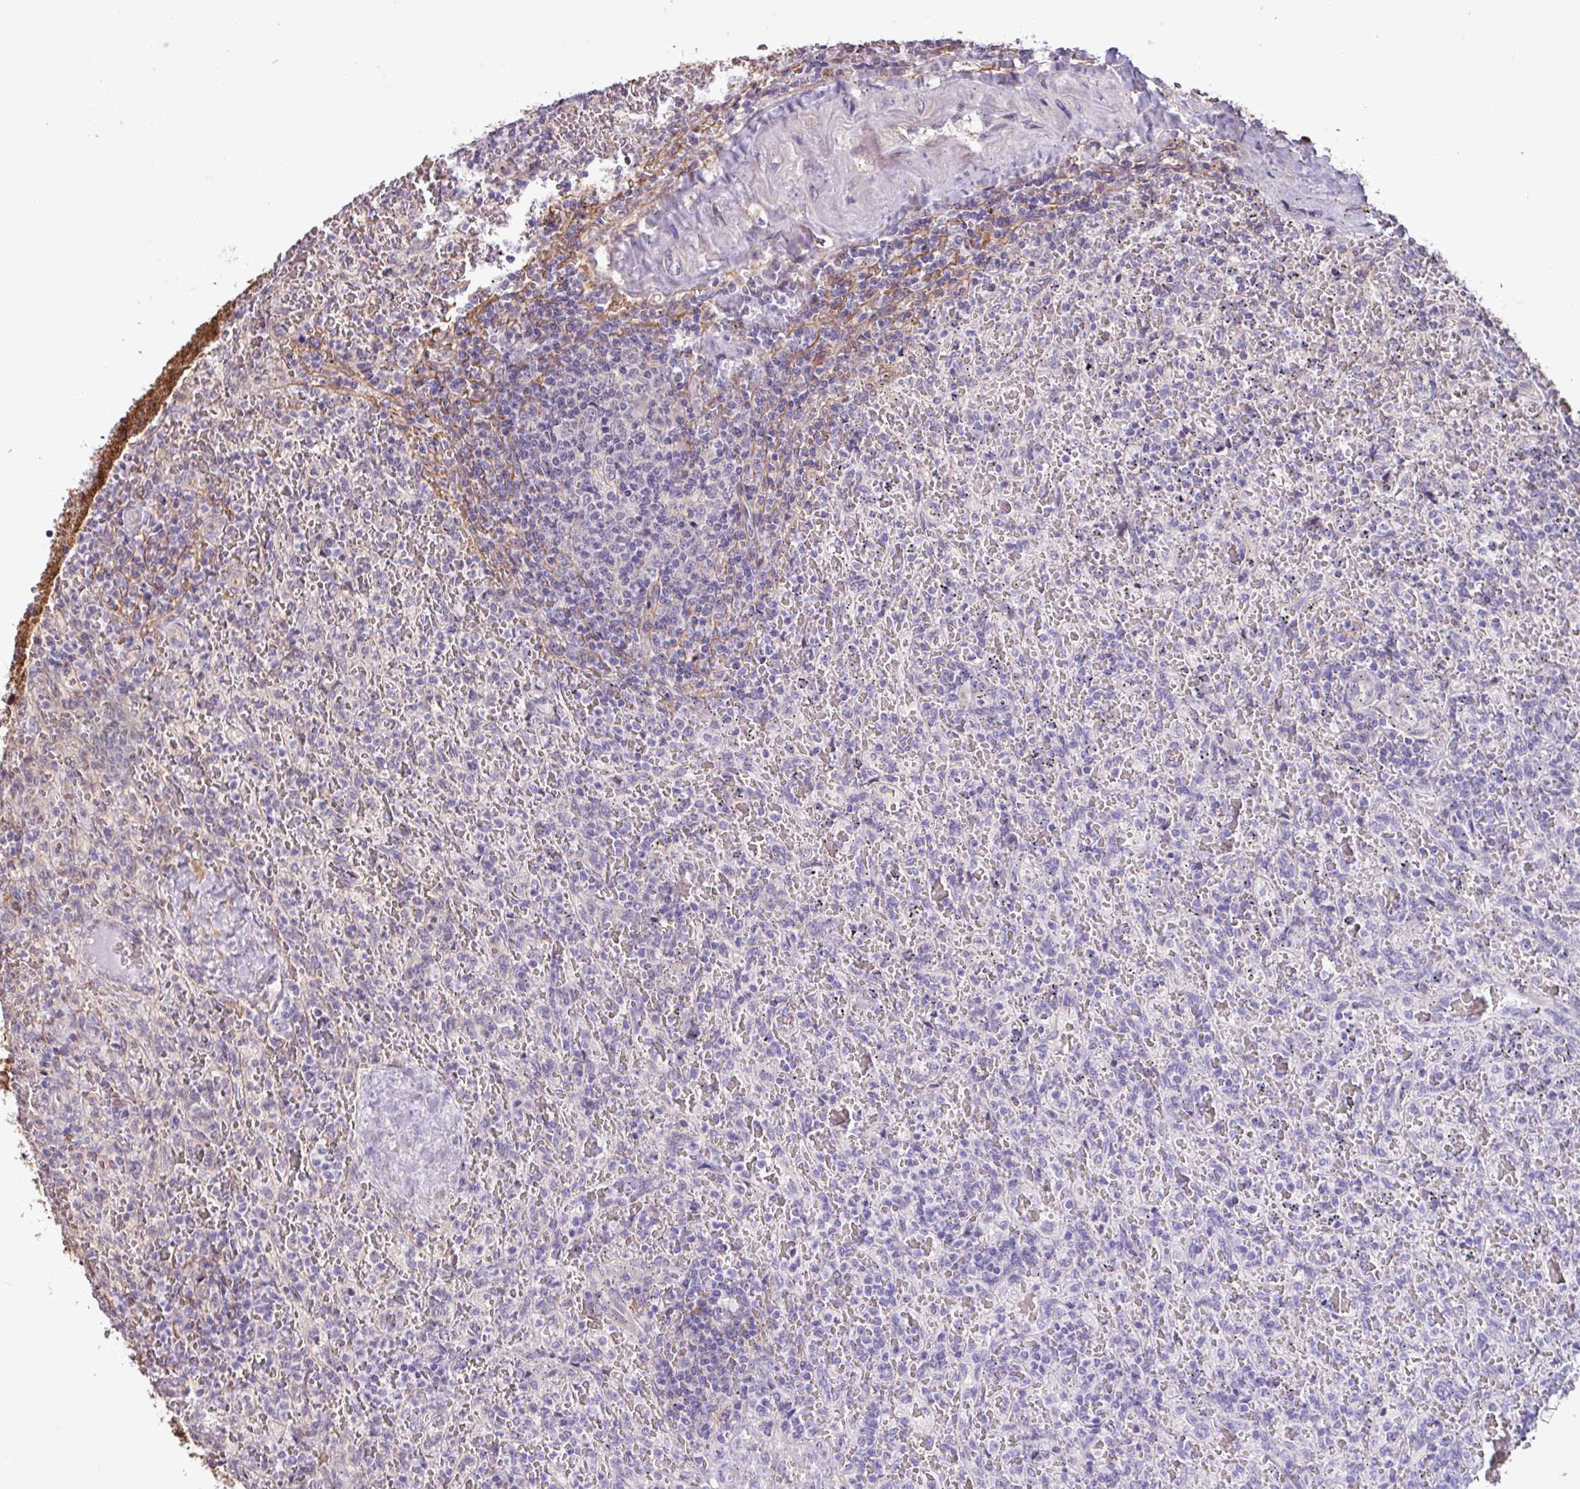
{"staining": {"intensity": "negative", "quantity": "none", "location": "none"}, "tissue": "lymphoma", "cell_type": "Tumor cells", "image_type": "cancer", "snomed": [{"axis": "morphology", "description": "Malignant lymphoma, non-Hodgkin's type, Low grade"}, {"axis": "topography", "description": "Spleen"}], "caption": "Lymphoma was stained to show a protein in brown. There is no significant positivity in tumor cells. (DAB (3,3'-diaminobenzidine) immunohistochemistry, high magnification).", "gene": "C7orf50", "patient": {"sex": "female", "age": 64}}